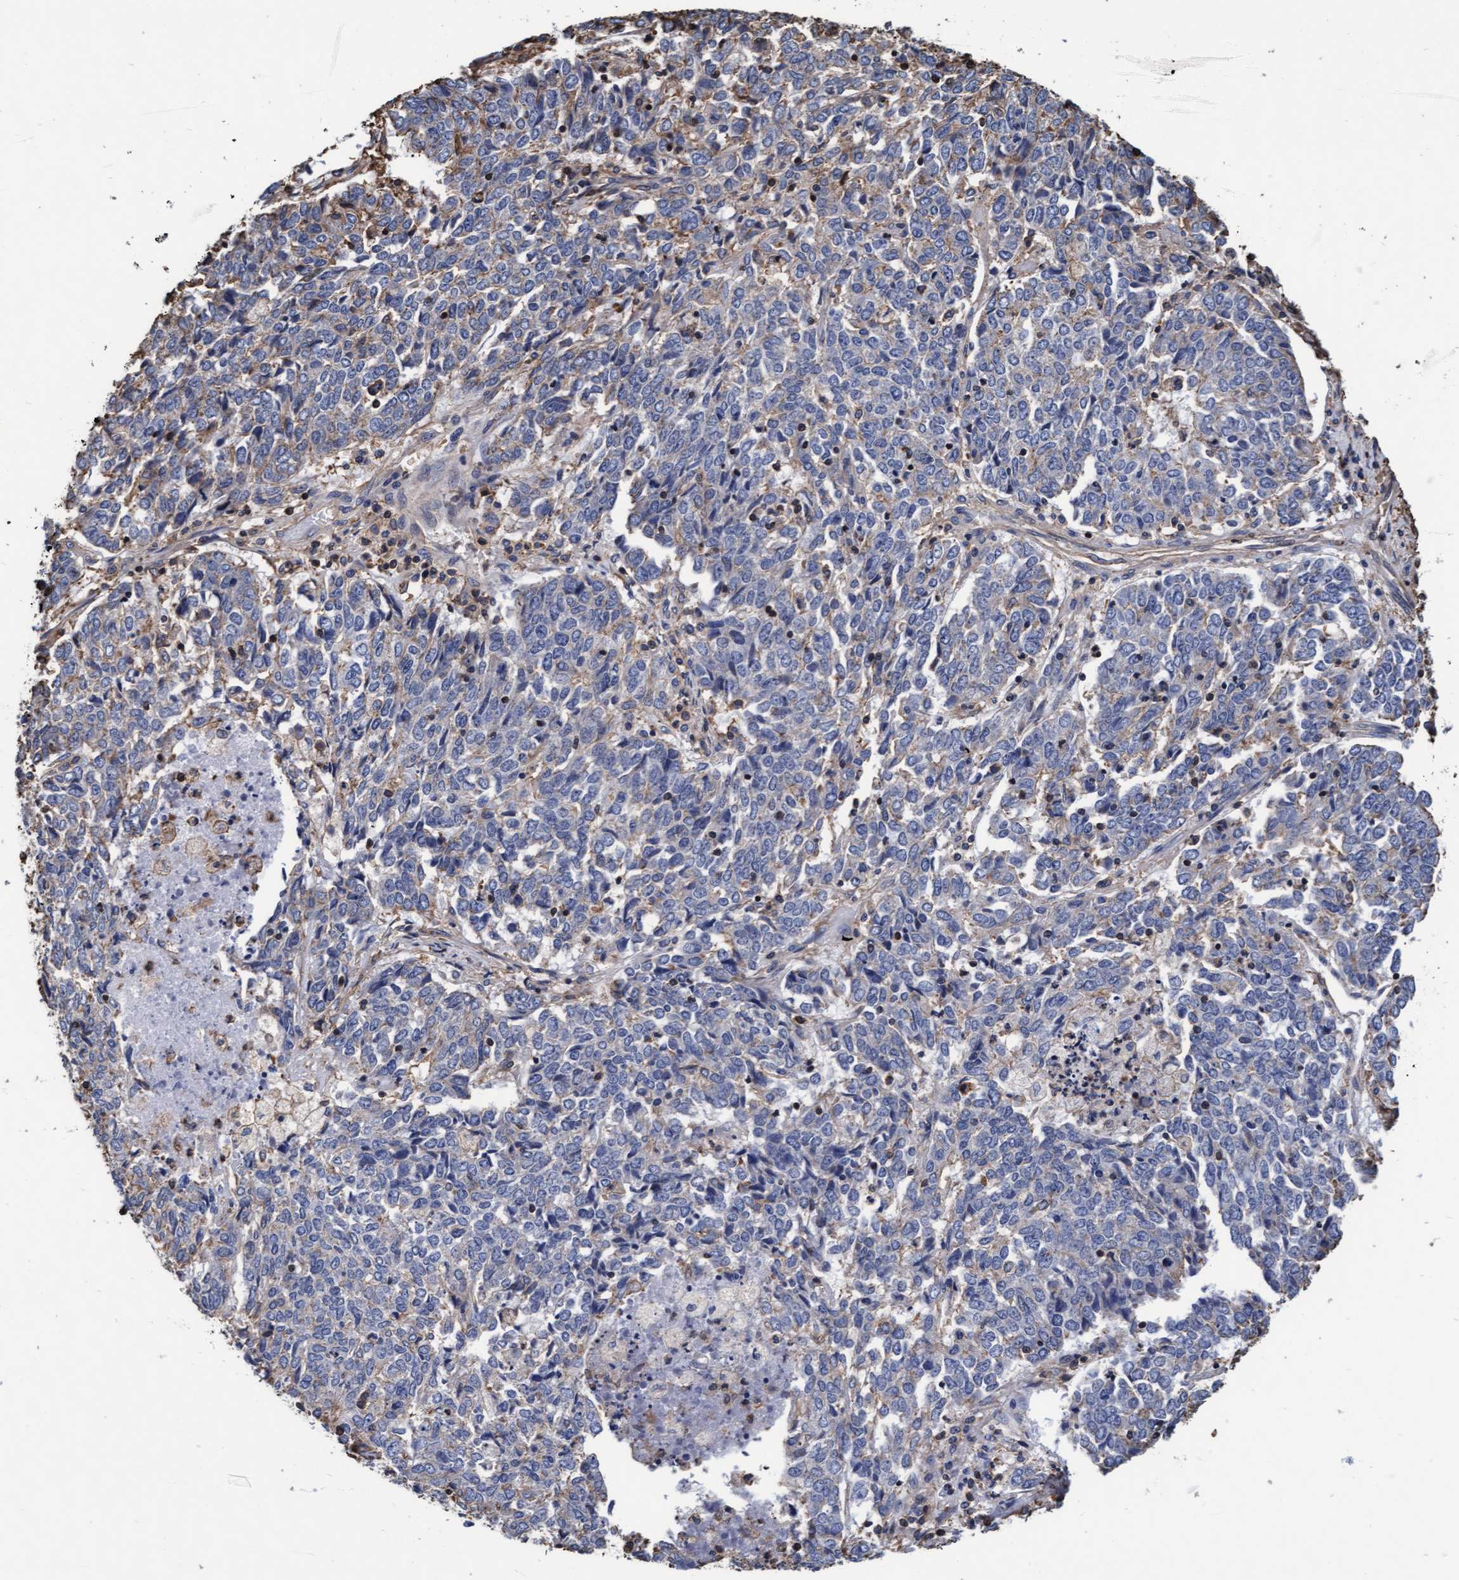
{"staining": {"intensity": "weak", "quantity": "<25%", "location": "cytoplasmic/membranous"}, "tissue": "endometrial cancer", "cell_type": "Tumor cells", "image_type": "cancer", "snomed": [{"axis": "morphology", "description": "Adenocarcinoma, NOS"}, {"axis": "topography", "description": "Endometrium"}], "caption": "A high-resolution photomicrograph shows IHC staining of endometrial adenocarcinoma, which reveals no significant staining in tumor cells.", "gene": "GRHPR", "patient": {"sex": "female", "age": 80}}